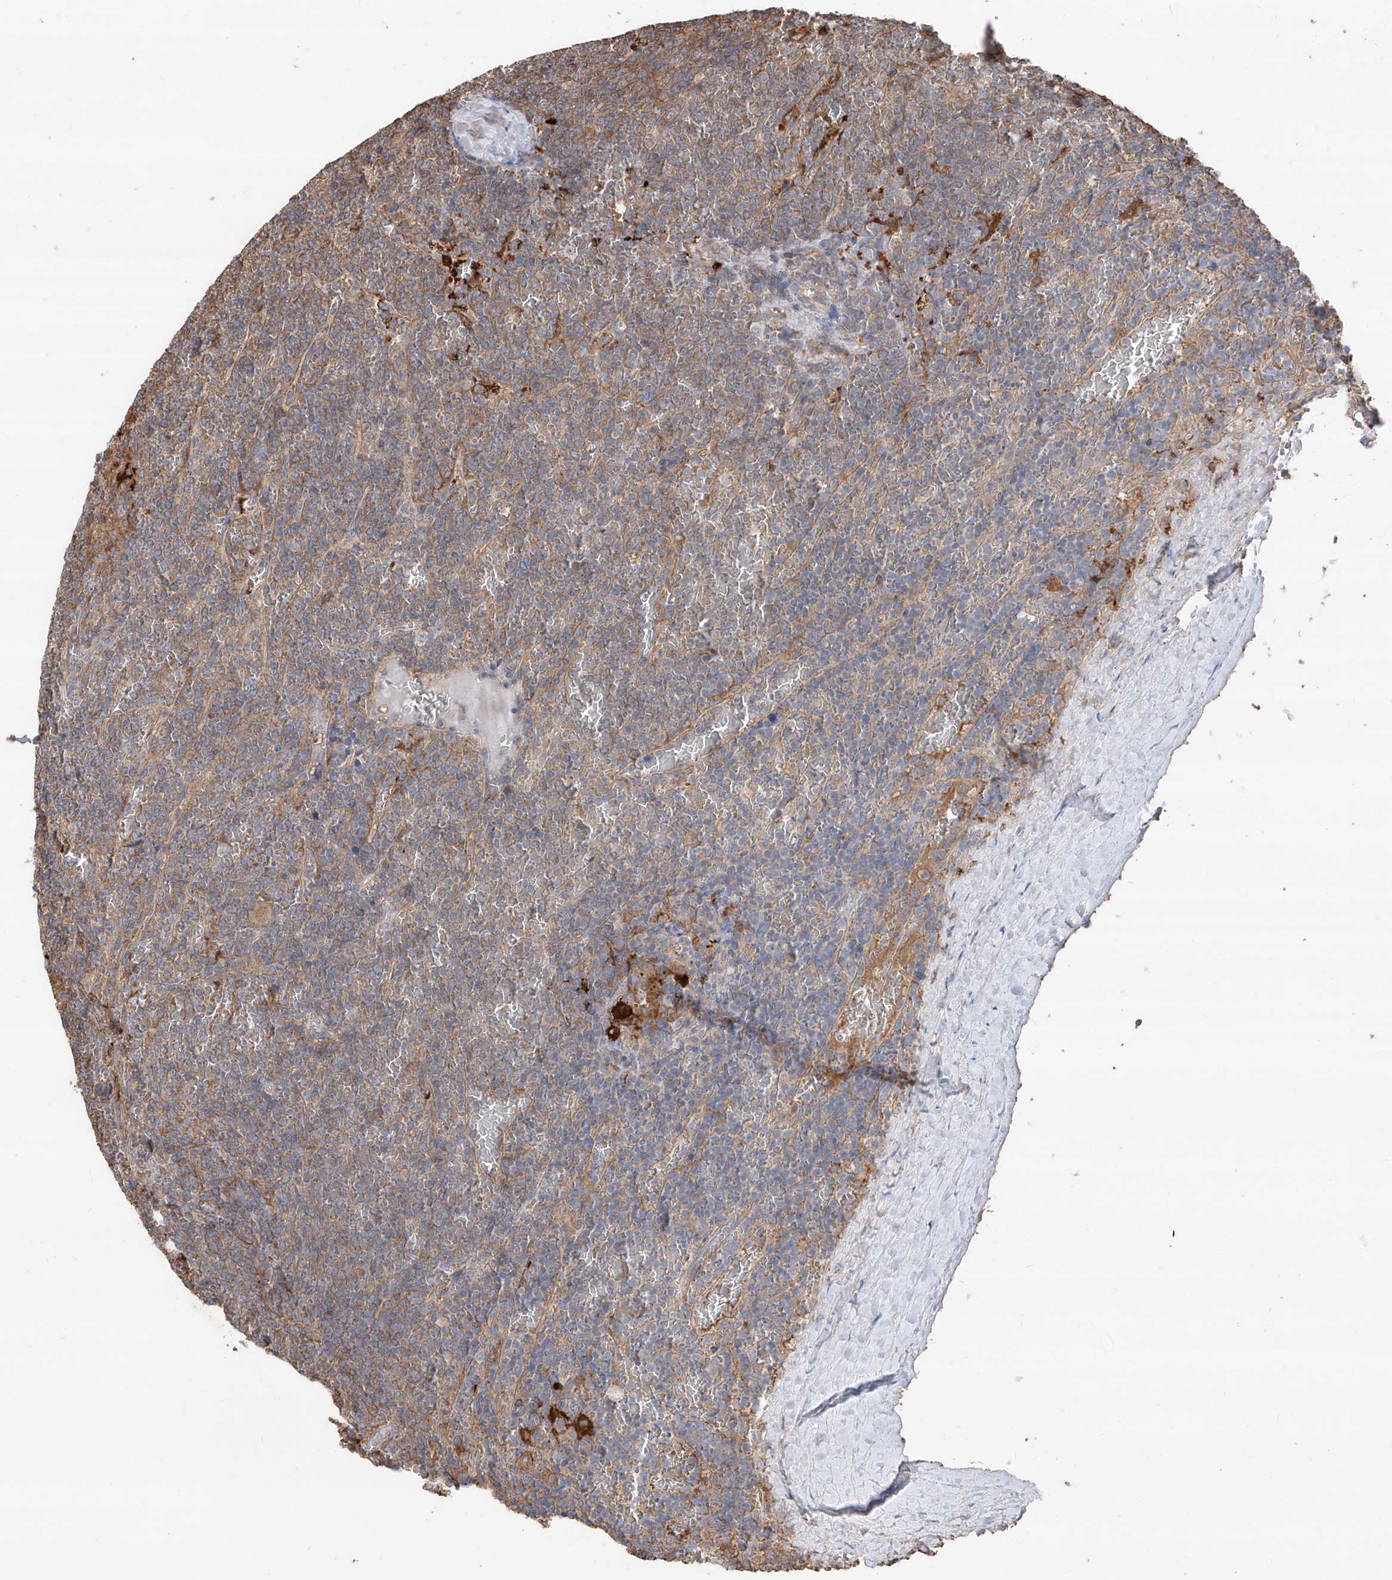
{"staining": {"intensity": "moderate", "quantity": "25%-75%", "location": "cytoplasmic/membranous"}, "tissue": "lymphoma", "cell_type": "Tumor cells", "image_type": "cancer", "snomed": [{"axis": "morphology", "description": "Malignant lymphoma, non-Hodgkin's type, Low grade"}, {"axis": "topography", "description": "Spleen"}], "caption": "A high-resolution photomicrograph shows immunohistochemistry (IHC) staining of lymphoma, which demonstrates moderate cytoplasmic/membranous expression in approximately 25%-75% of tumor cells. The protein is shown in brown color, while the nuclei are stained blue.", "gene": "EDN1", "patient": {"sex": "female", "age": 19}}